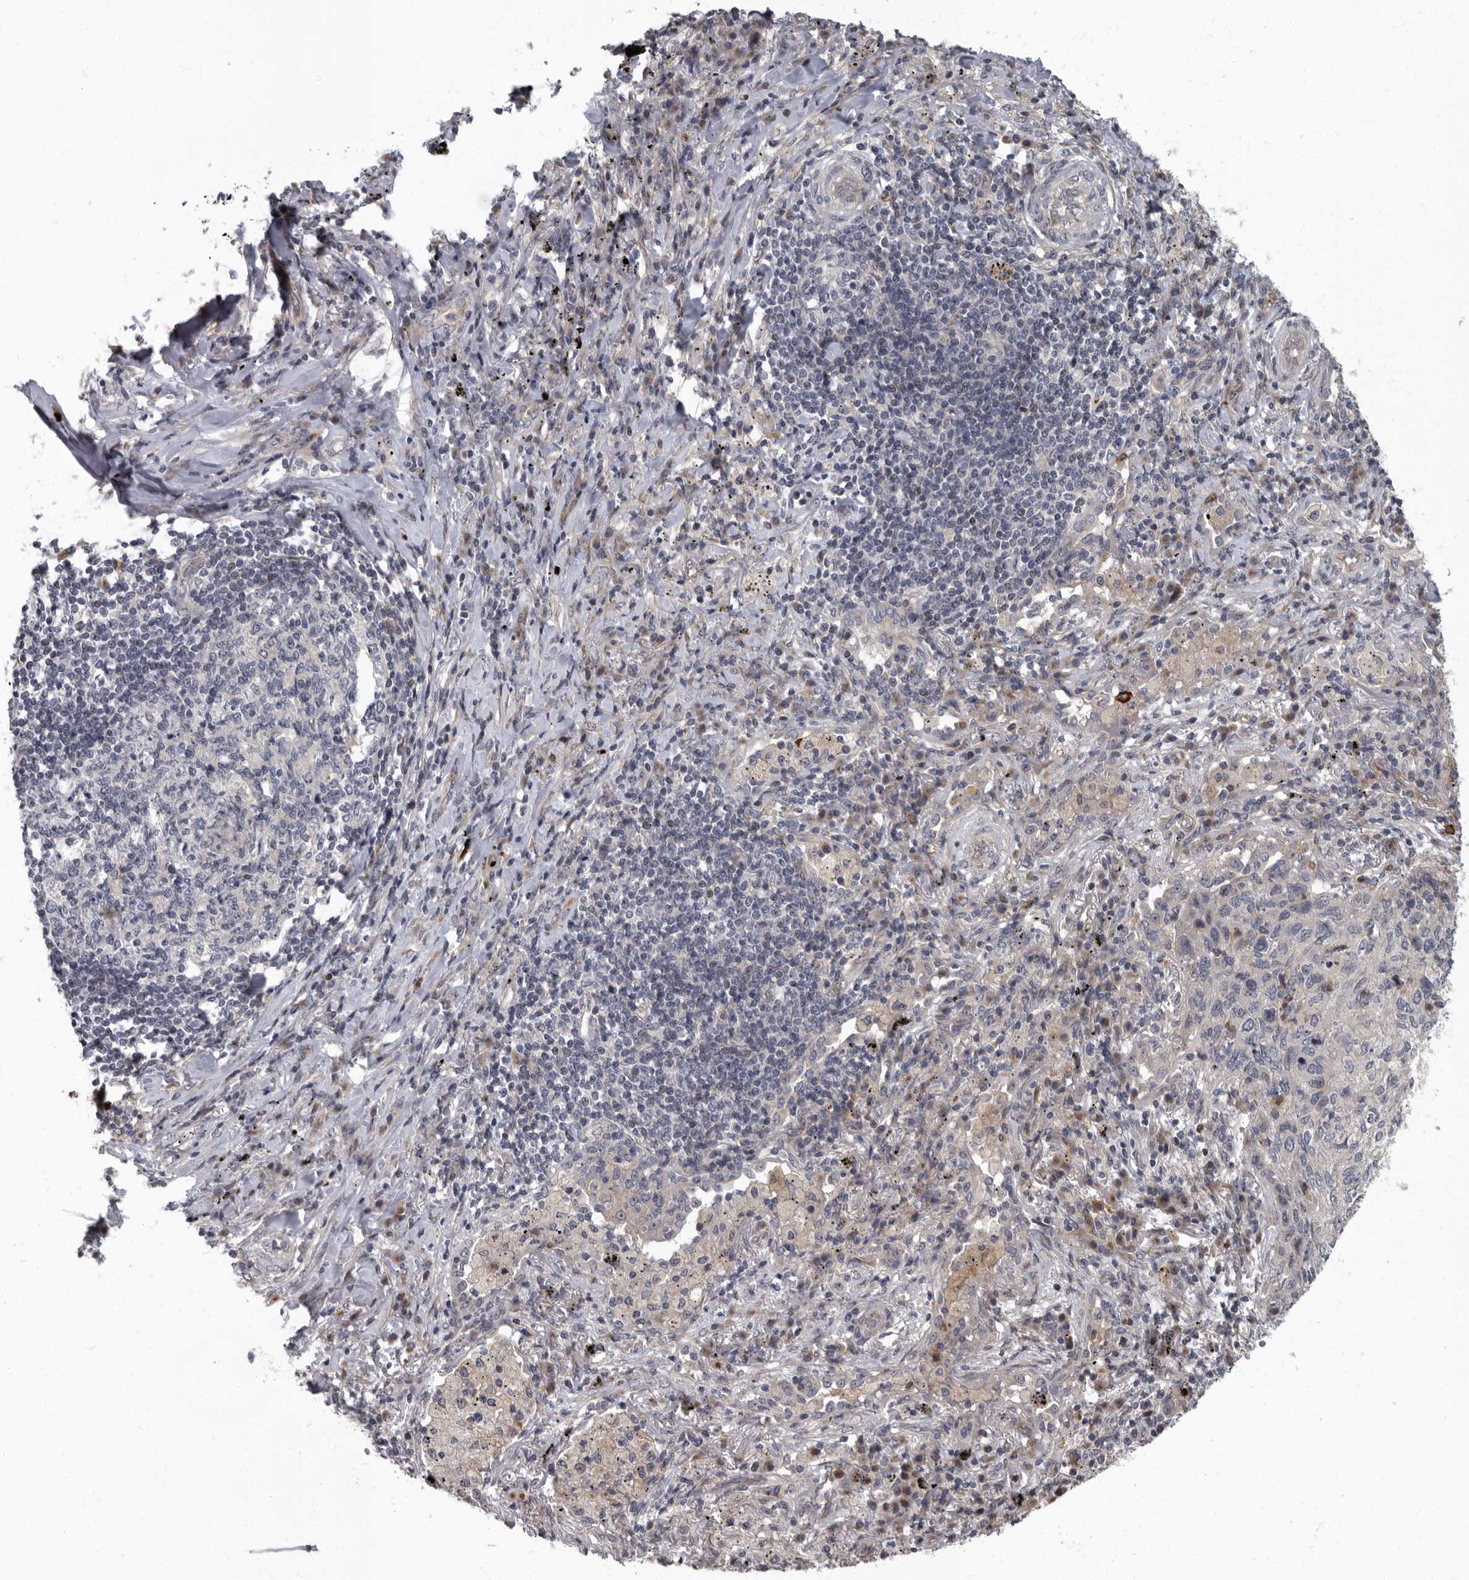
{"staining": {"intensity": "negative", "quantity": "none", "location": "none"}, "tissue": "lung cancer", "cell_type": "Tumor cells", "image_type": "cancer", "snomed": [{"axis": "morphology", "description": "Squamous cell carcinoma, NOS"}, {"axis": "topography", "description": "Lung"}], "caption": "This is an IHC micrograph of human lung cancer. There is no expression in tumor cells.", "gene": "PDCD11", "patient": {"sex": "female", "age": 63}}